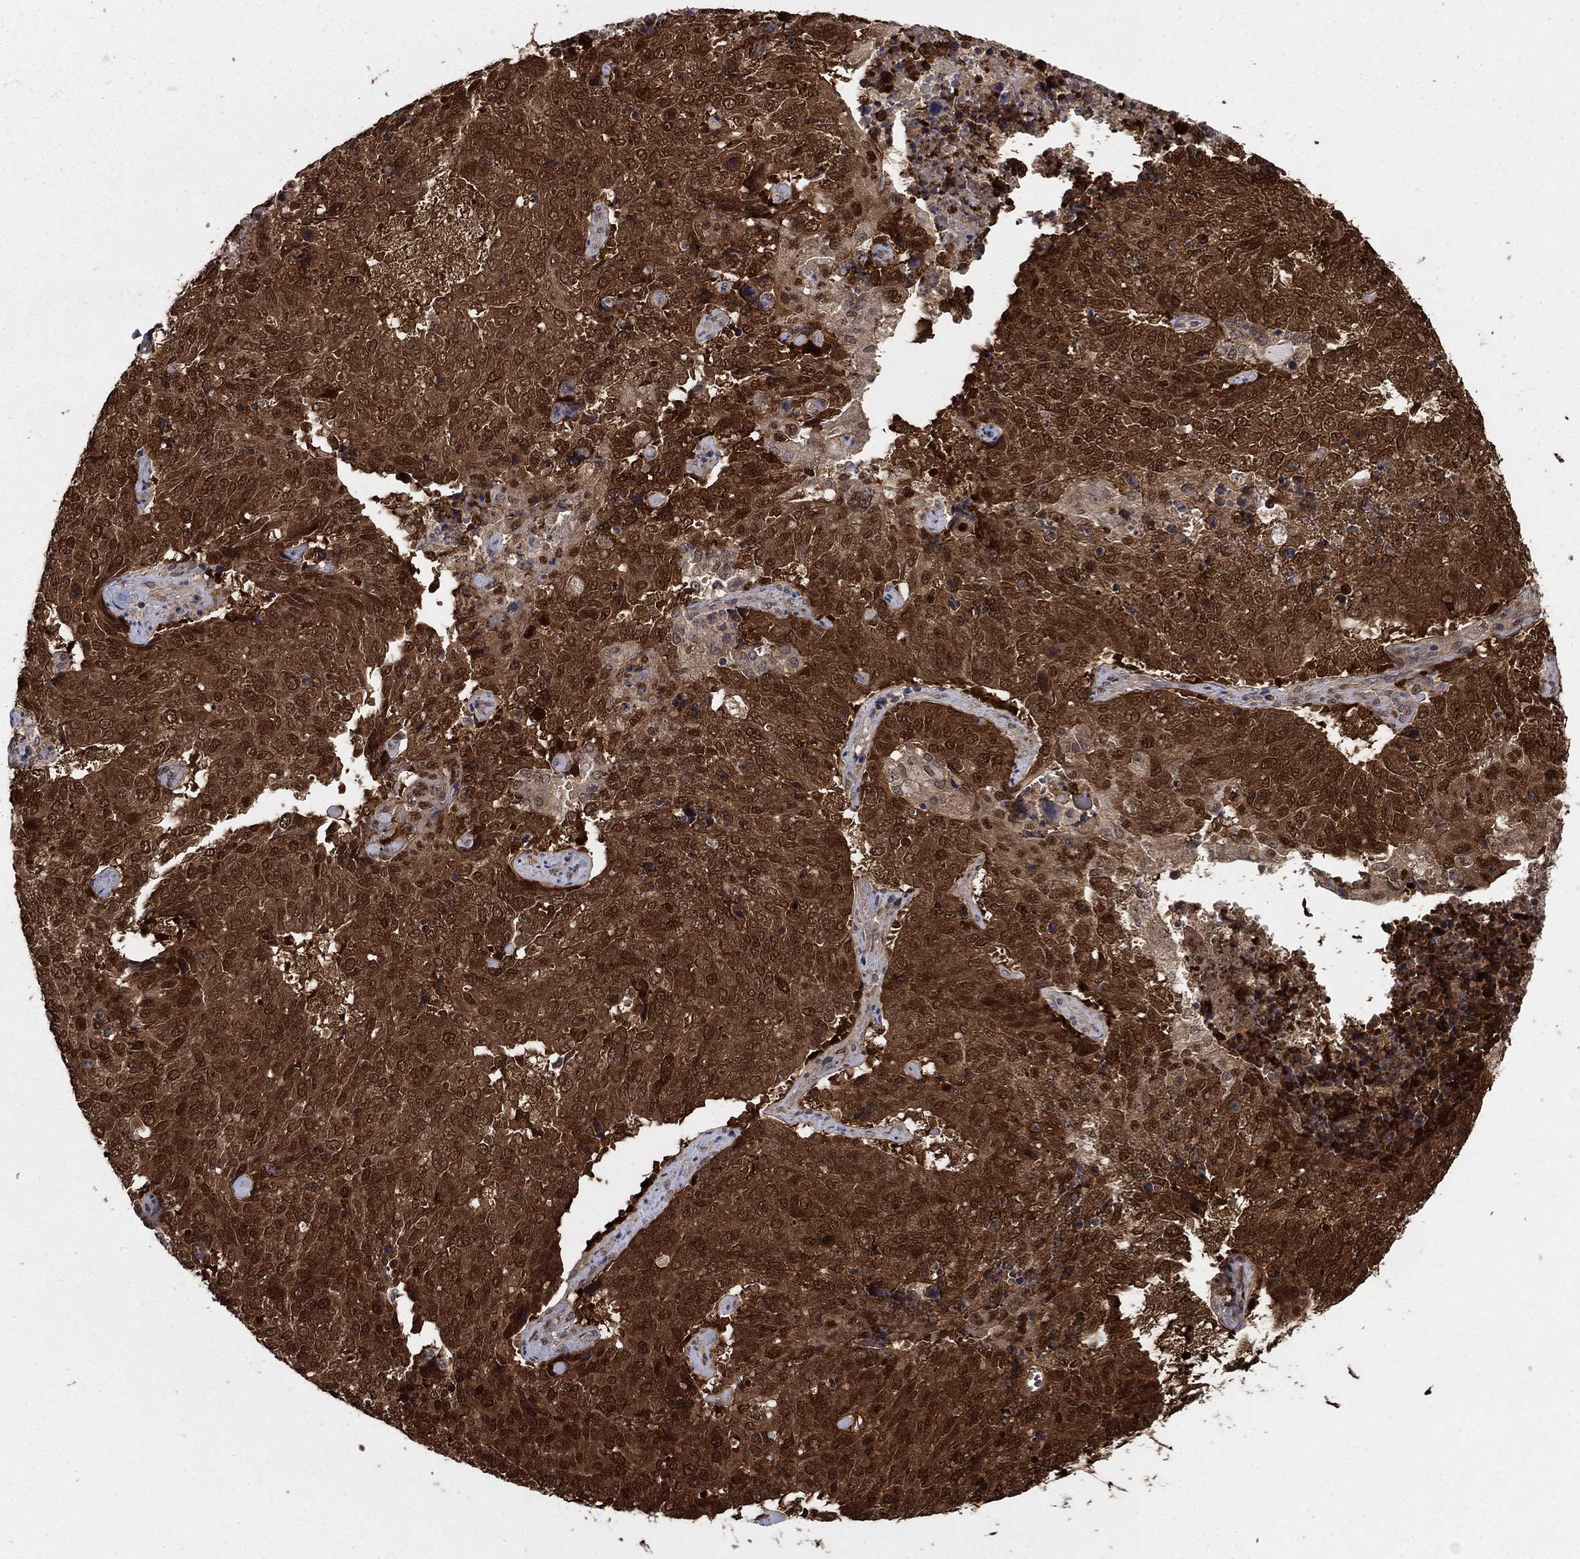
{"staining": {"intensity": "strong", "quantity": ">75%", "location": "cytoplasmic/membranous"}, "tissue": "lung cancer", "cell_type": "Tumor cells", "image_type": "cancer", "snomed": [{"axis": "morphology", "description": "Normal tissue, NOS"}, {"axis": "morphology", "description": "Squamous cell carcinoma, NOS"}, {"axis": "topography", "description": "Bronchus"}, {"axis": "topography", "description": "Lung"}], "caption": "A high amount of strong cytoplasmic/membranous positivity is appreciated in about >75% of tumor cells in lung squamous cell carcinoma tissue. (DAB (3,3'-diaminobenzidine) IHC, brown staining for protein, blue staining for nuclei).", "gene": "FKBP4", "patient": {"sex": "male", "age": 64}}